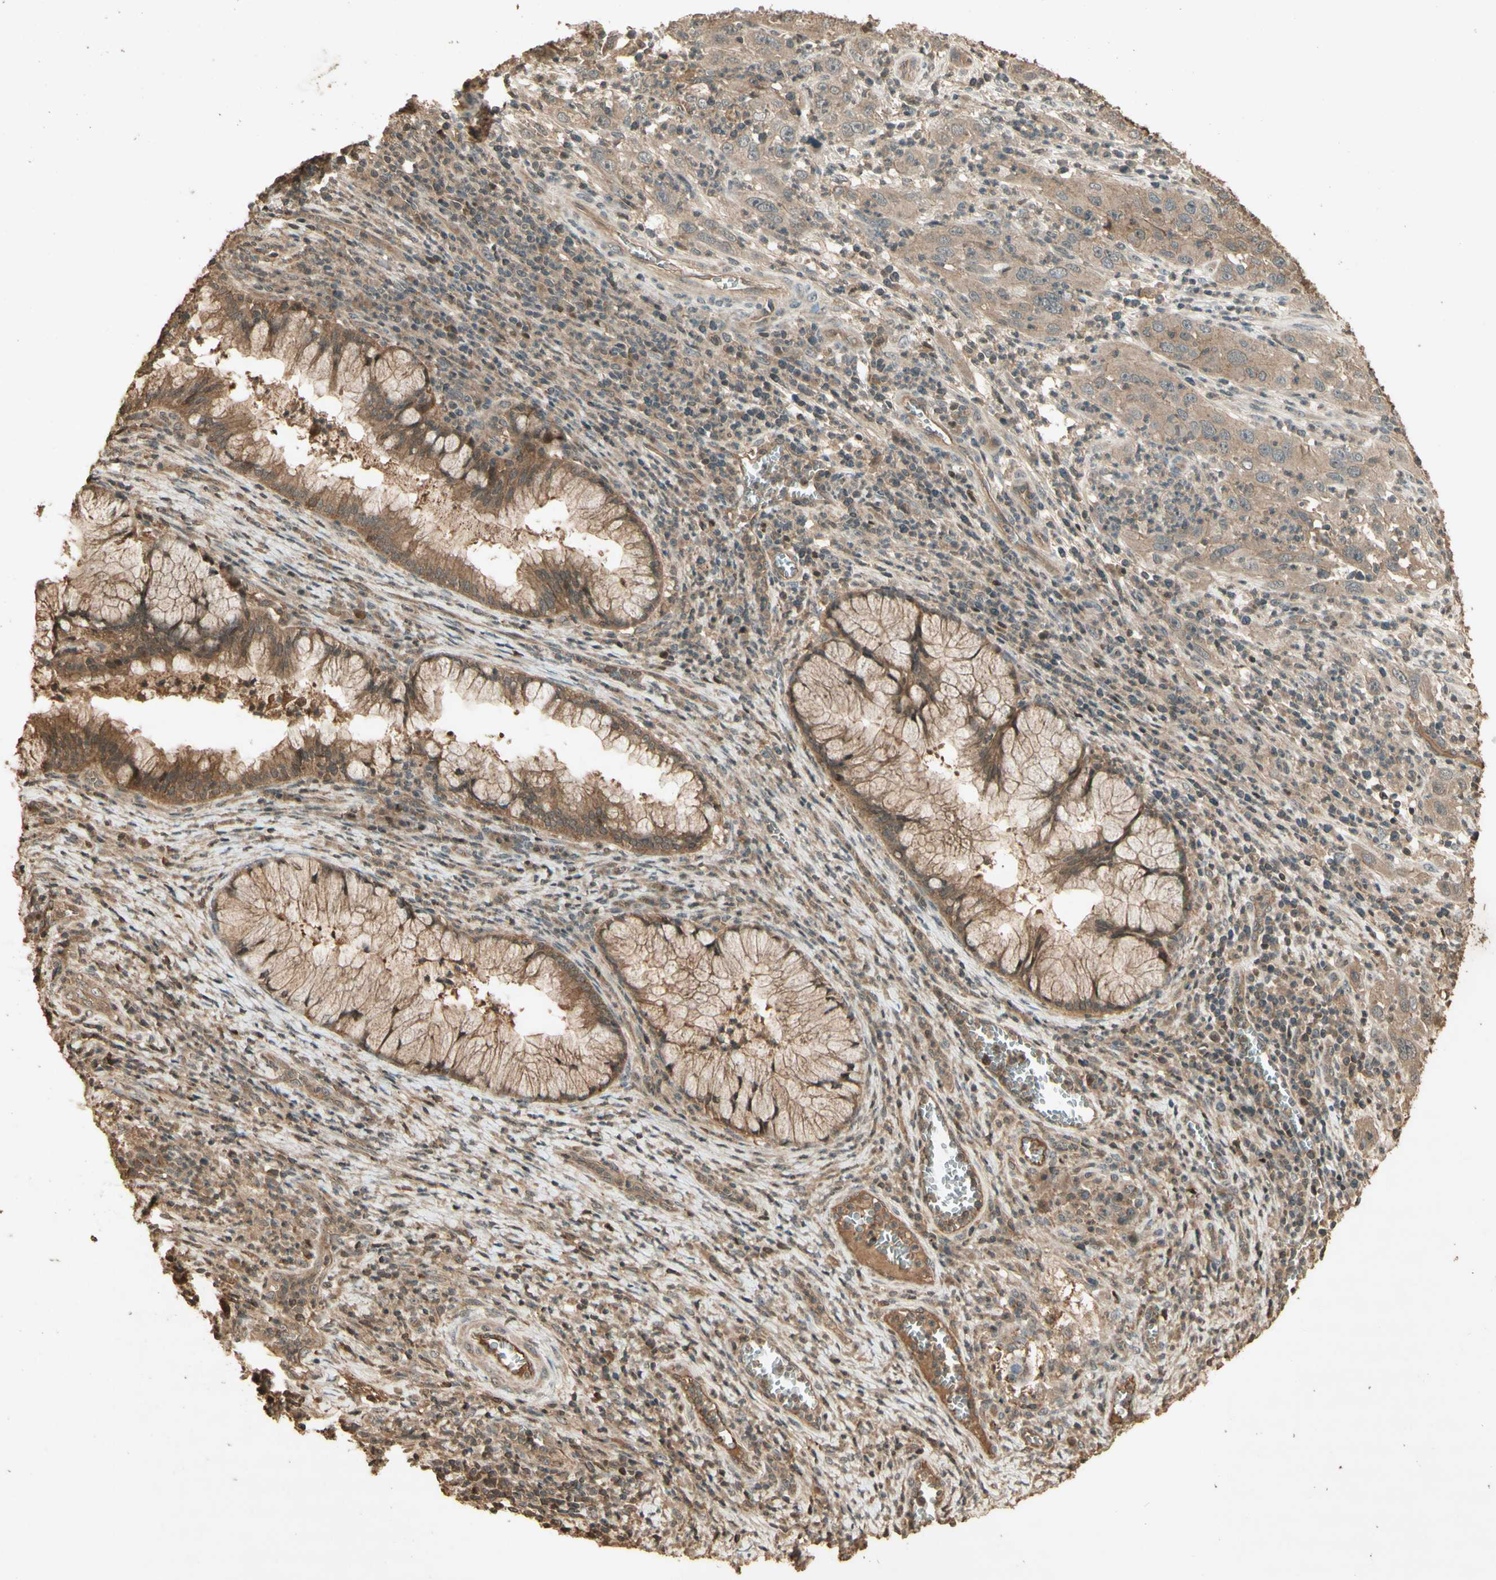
{"staining": {"intensity": "moderate", "quantity": ">75%", "location": "cytoplasmic/membranous"}, "tissue": "cervical cancer", "cell_type": "Tumor cells", "image_type": "cancer", "snomed": [{"axis": "morphology", "description": "Squamous cell carcinoma, NOS"}, {"axis": "topography", "description": "Cervix"}], "caption": "Immunohistochemical staining of cervical cancer (squamous cell carcinoma) displays medium levels of moderate cytoplasmic/membranous staining in about >75% of tumor cells.", "gene": "SMAD9", "patient": {"sex": "female", "age": 32}}